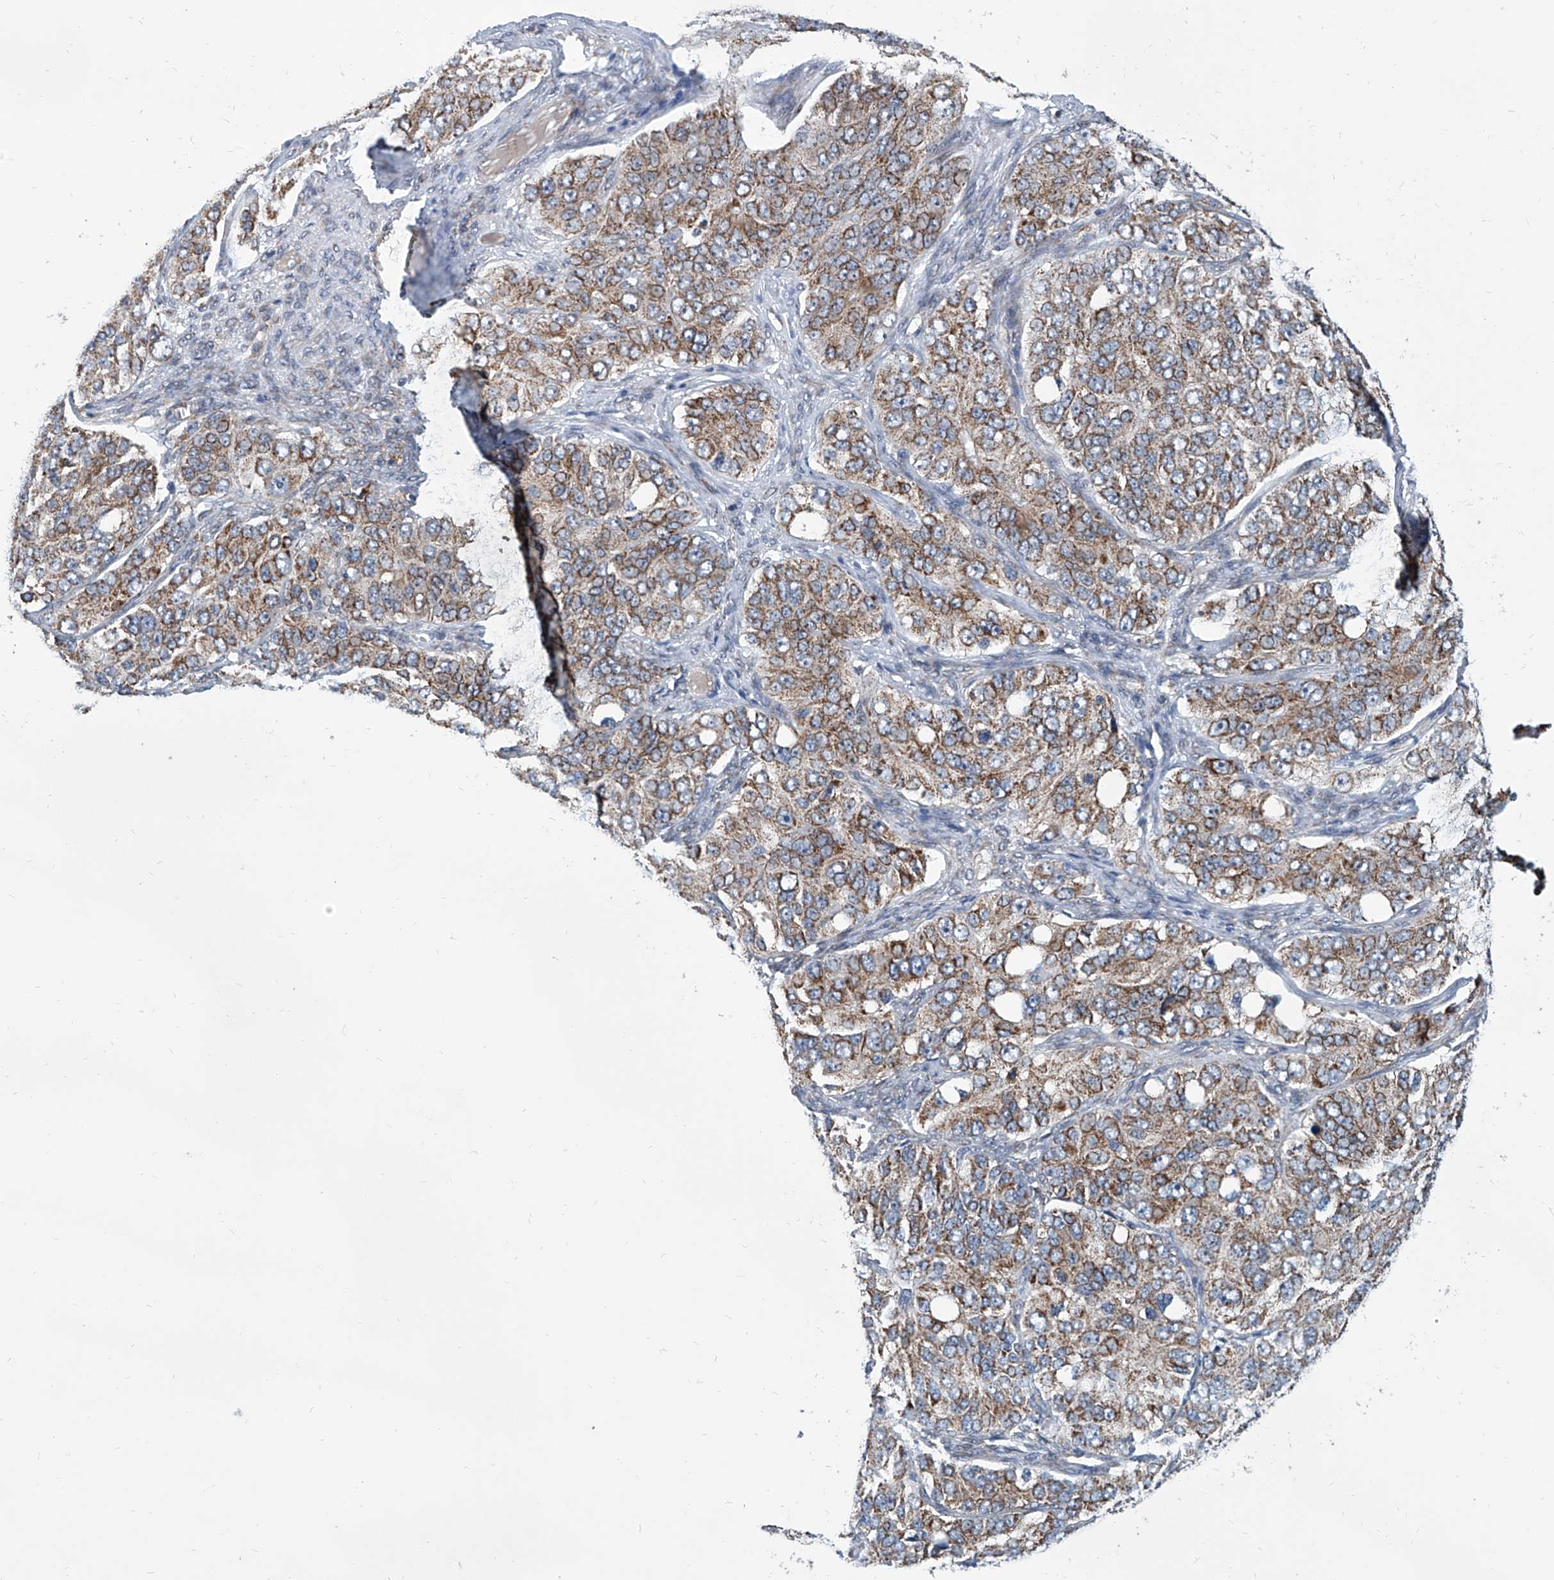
{"staining": {"intensity": "moderate", "quantity": ">75%", "location": "cytoplasmic/membranous"}, "tissue": "ovarian cancer", "cell_type": "Tumor cells", "image_type": "cancer", "snomed": [{"axis": "morphology", "description": "Carcinoma, endometroid"}, {"axis": "topography", "description": "Ovary"}], "caption": "Immunohistochemistry micrograph of neoplastic tissue: human endometroid carcinoma (ovarian) stained using immunohistochemistry (IHC) exhibits medium levels of moderate protein expression localized specifically in the cytoplasmic/membranous of tumor cells, appearing as a cytoplasmic/membranous brown color.", "gene": "USP48", "patient": {"sex": "female", "age": 51}}